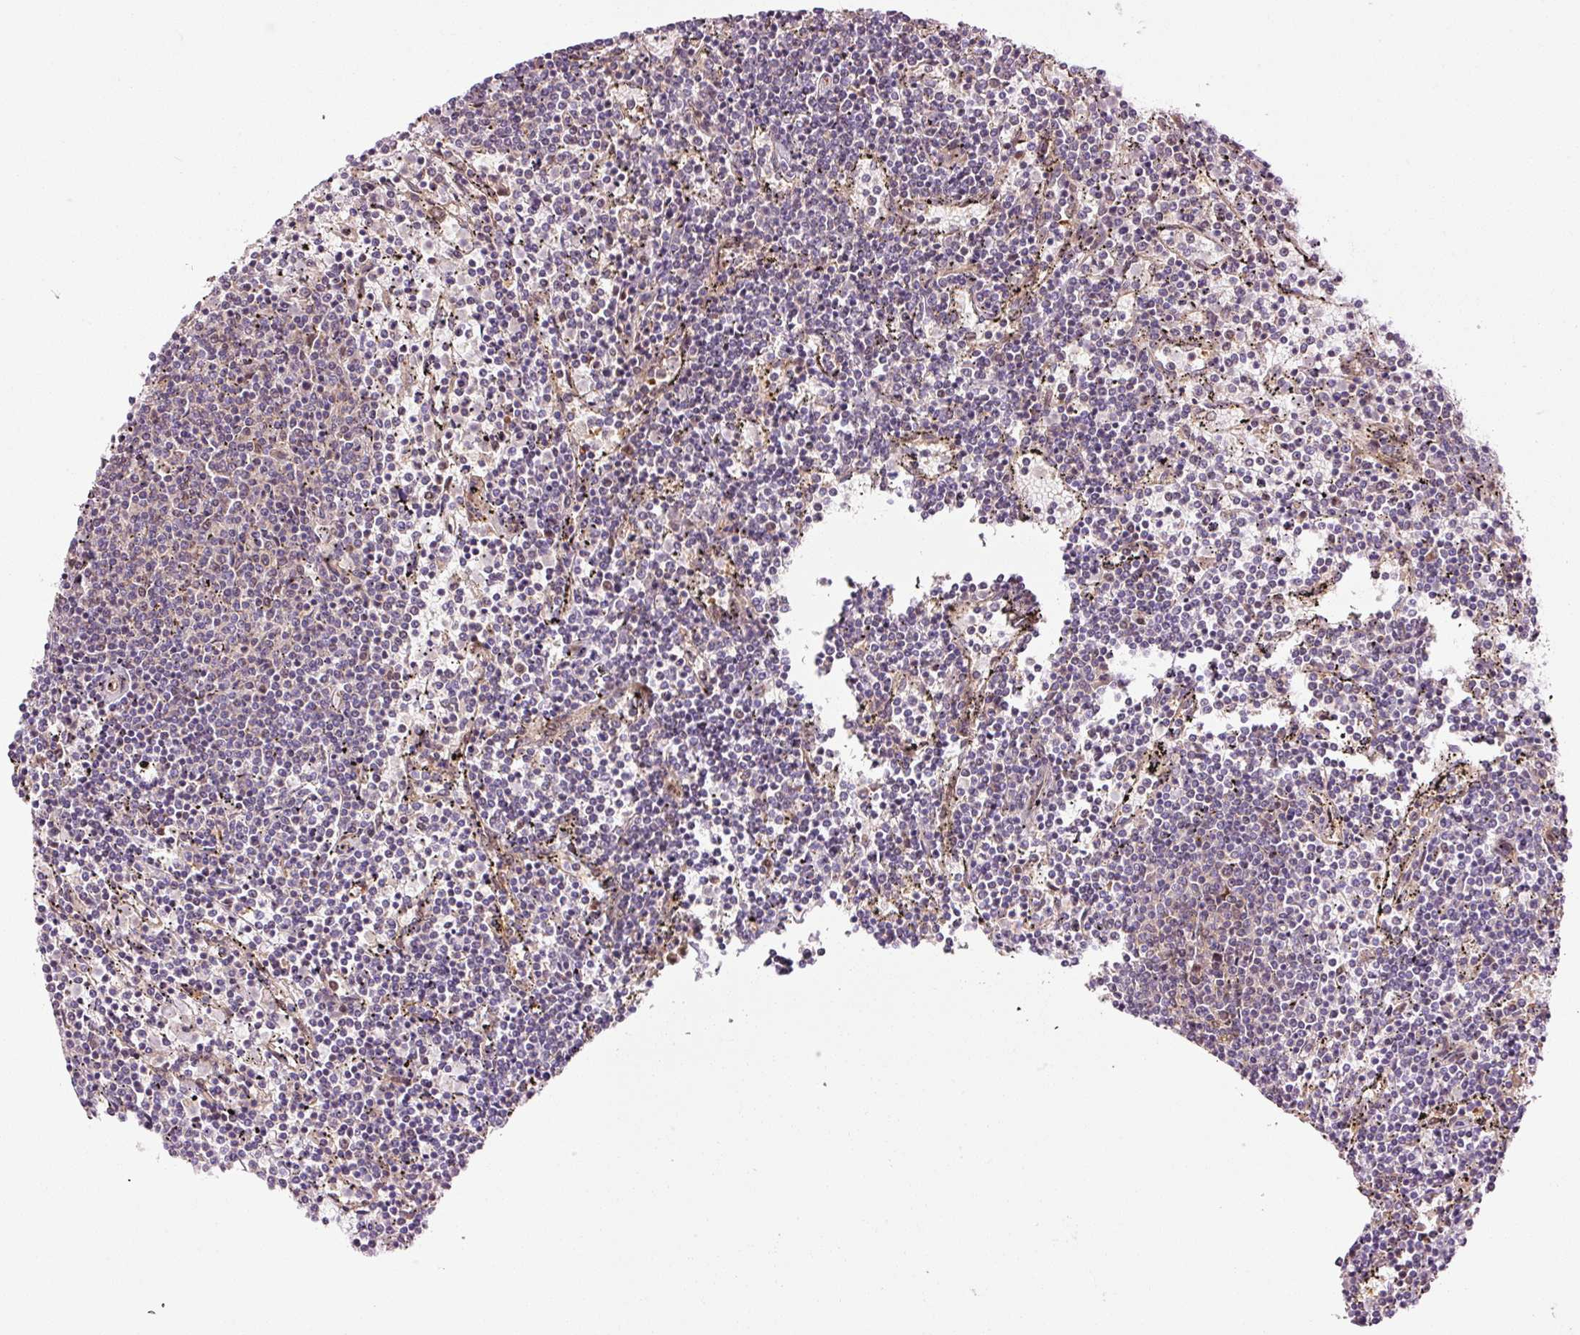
{"staining": {"intensity": "negative", "quantity": "none", "location": "none"}, "tissue": "lymphoma", "cell_type": "Tumor cells", "image_type": "cancer", "snomed": [{"axis": "morphology", "description": "Malignant lymphoma, non-Hodgkin's type, Low grade"}, {"axis": "topography", "description": "Spleen"}], "caption": "Immunohistochemistry photomicrograph of human malignant lymphoma, non-Hodgkin's type (low-grade) stained for a protein (brown), which exhibits no staining in tumor cells.", "gene": "PPP1R14B", "patient": {"sex": "female", "age": 50}}